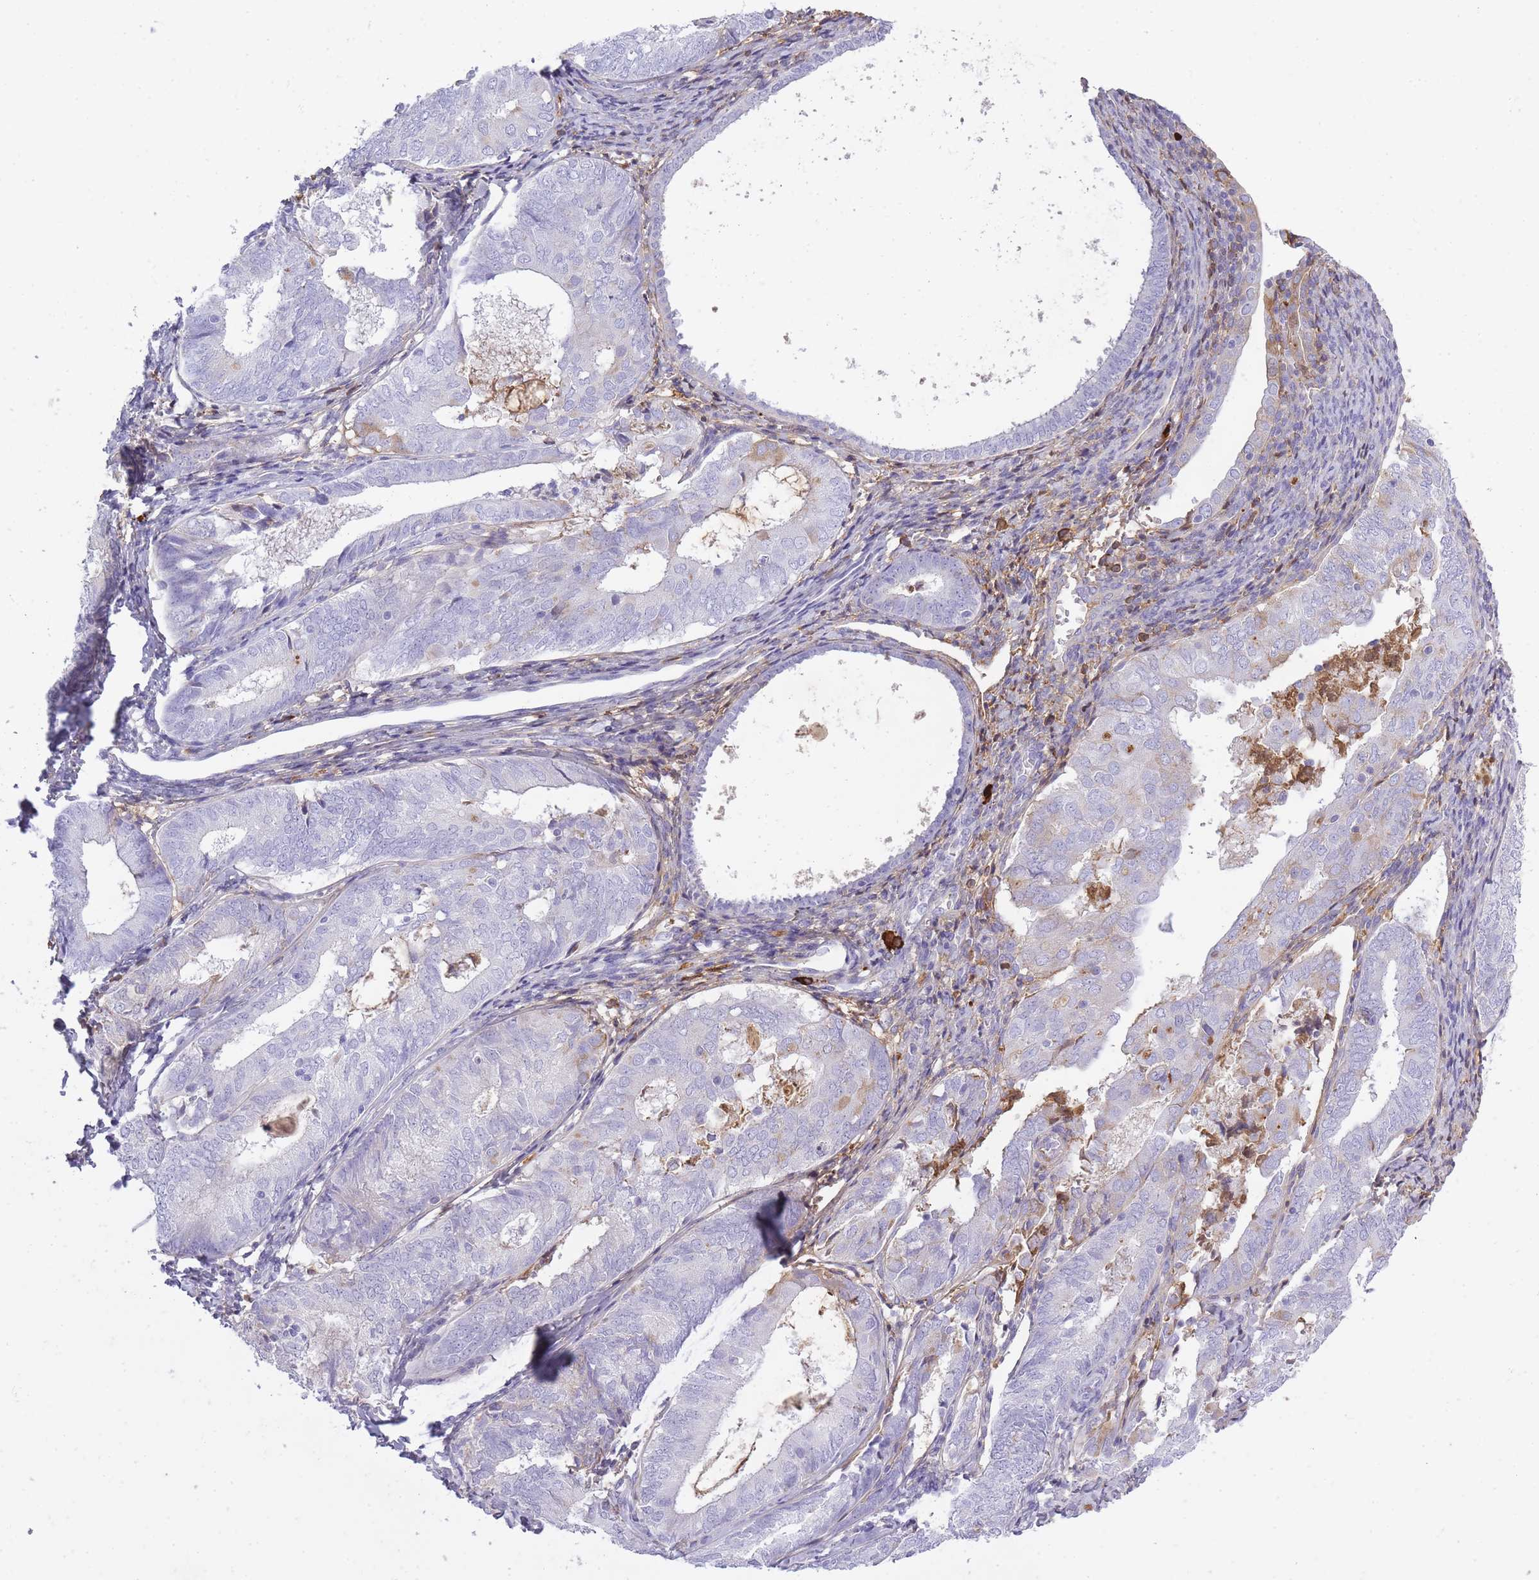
{"staining": {"intensity": "negative", "quantity": "none", "location": "none"}, "tissue": "endometrial cancer", "cell_type": "Tumor cells", "image_type": "cancer", "snomed": [{"axis": "morphology", "description": "Adenocarcinoma, NOS"}, {"axis": "topography", "description": "Endometrium"}], "caption": "Endometrial cancer was stained to show a protein in brown. There is no significant expression in tumor cells.", "gene": "IGKV1D-42", "patient": {"sex": "female", "age": 87}}